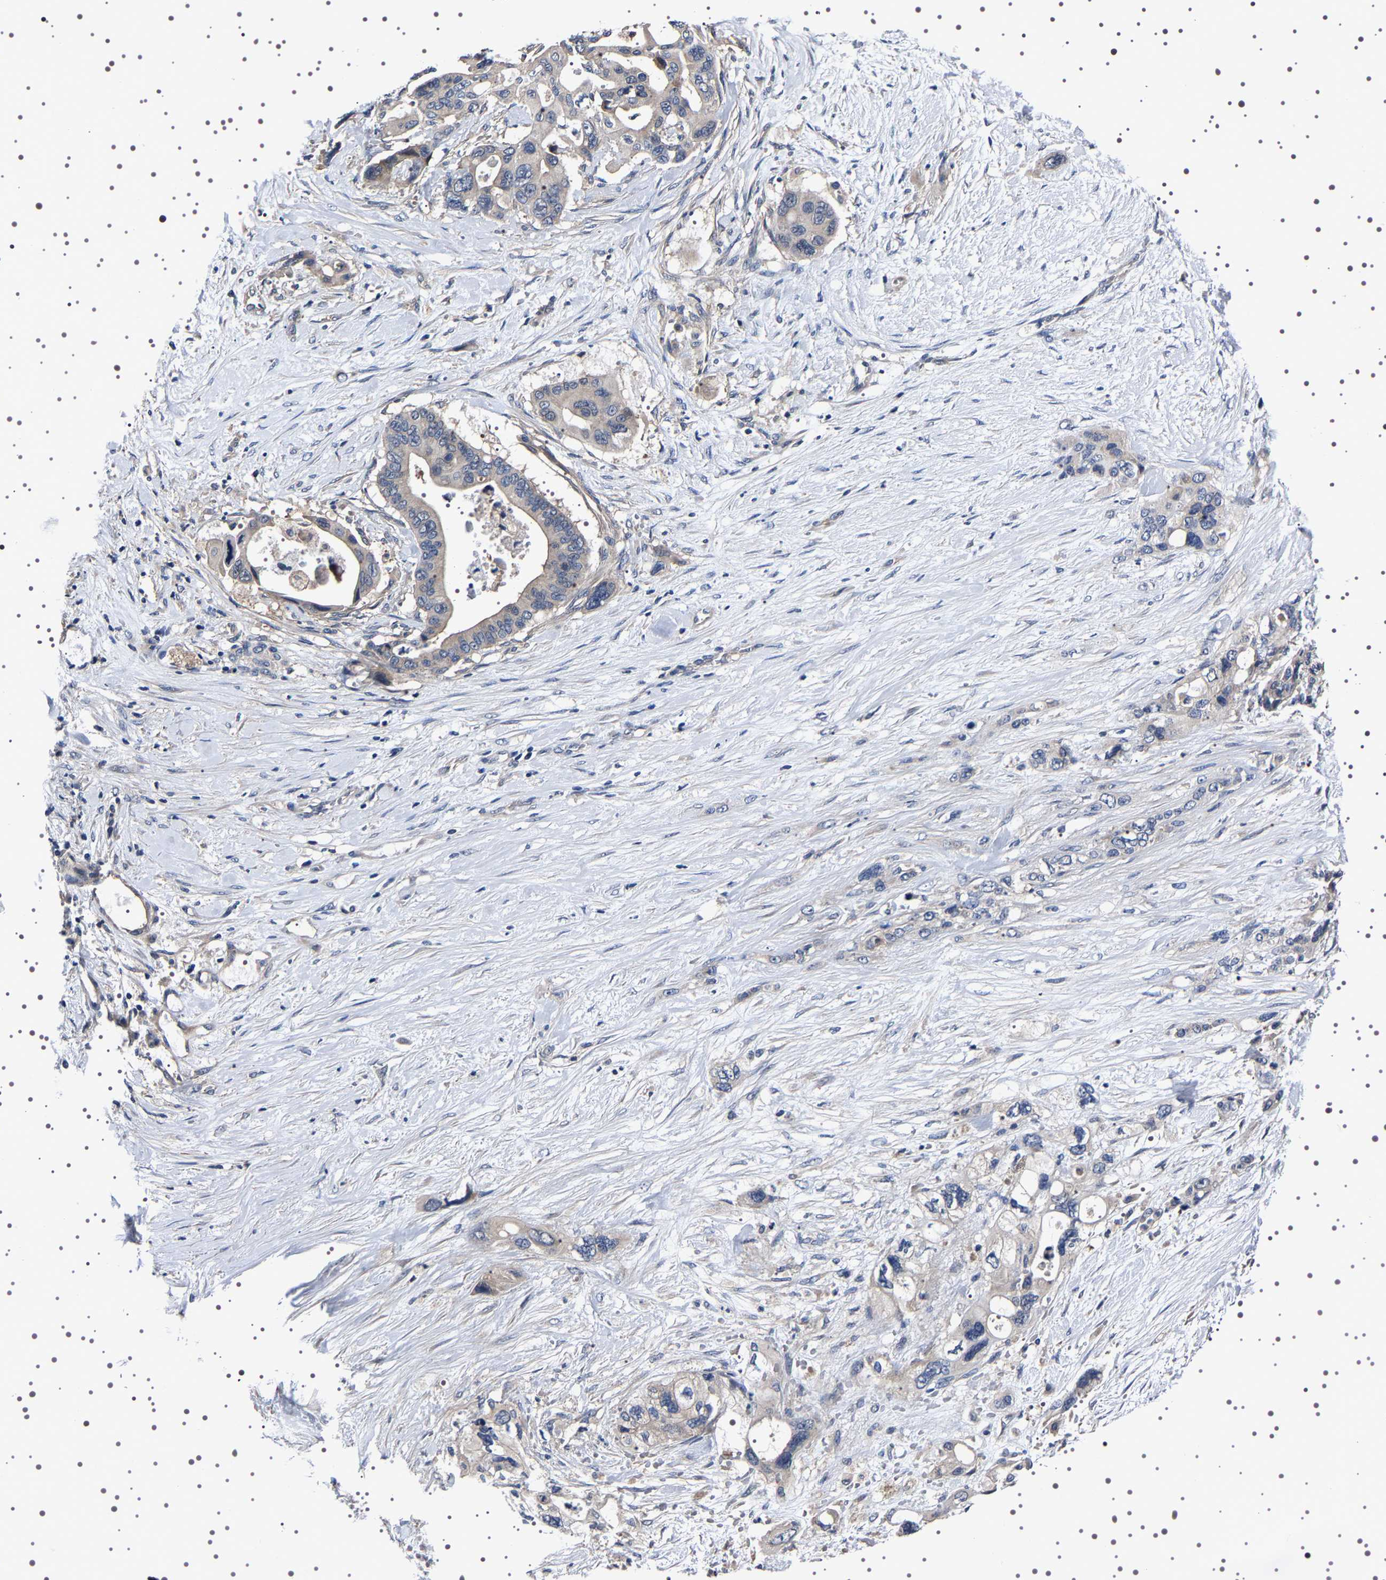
{"staining": {"intensity": "weak", "quantity": "<25%", "location": "cytoplasmic/membranous"}, "tissue": "pancreatic cancer", "cell_type": "Tumor cells", "image_type": "cancer", "snomed": [{"axis": "morphology", "description": "Adenocarcinoma, NOS"}, {"axis": "topography", "description": "Pancreas"}], "caption": "Immunohistochemistry micrograph of human adenocarcinoma (pancreatic) stained for a protein (brown), which demonstrates no staining in tumor cells.", "gene": "TARBP1", "patient": {"sex": "male", "age": 46}}